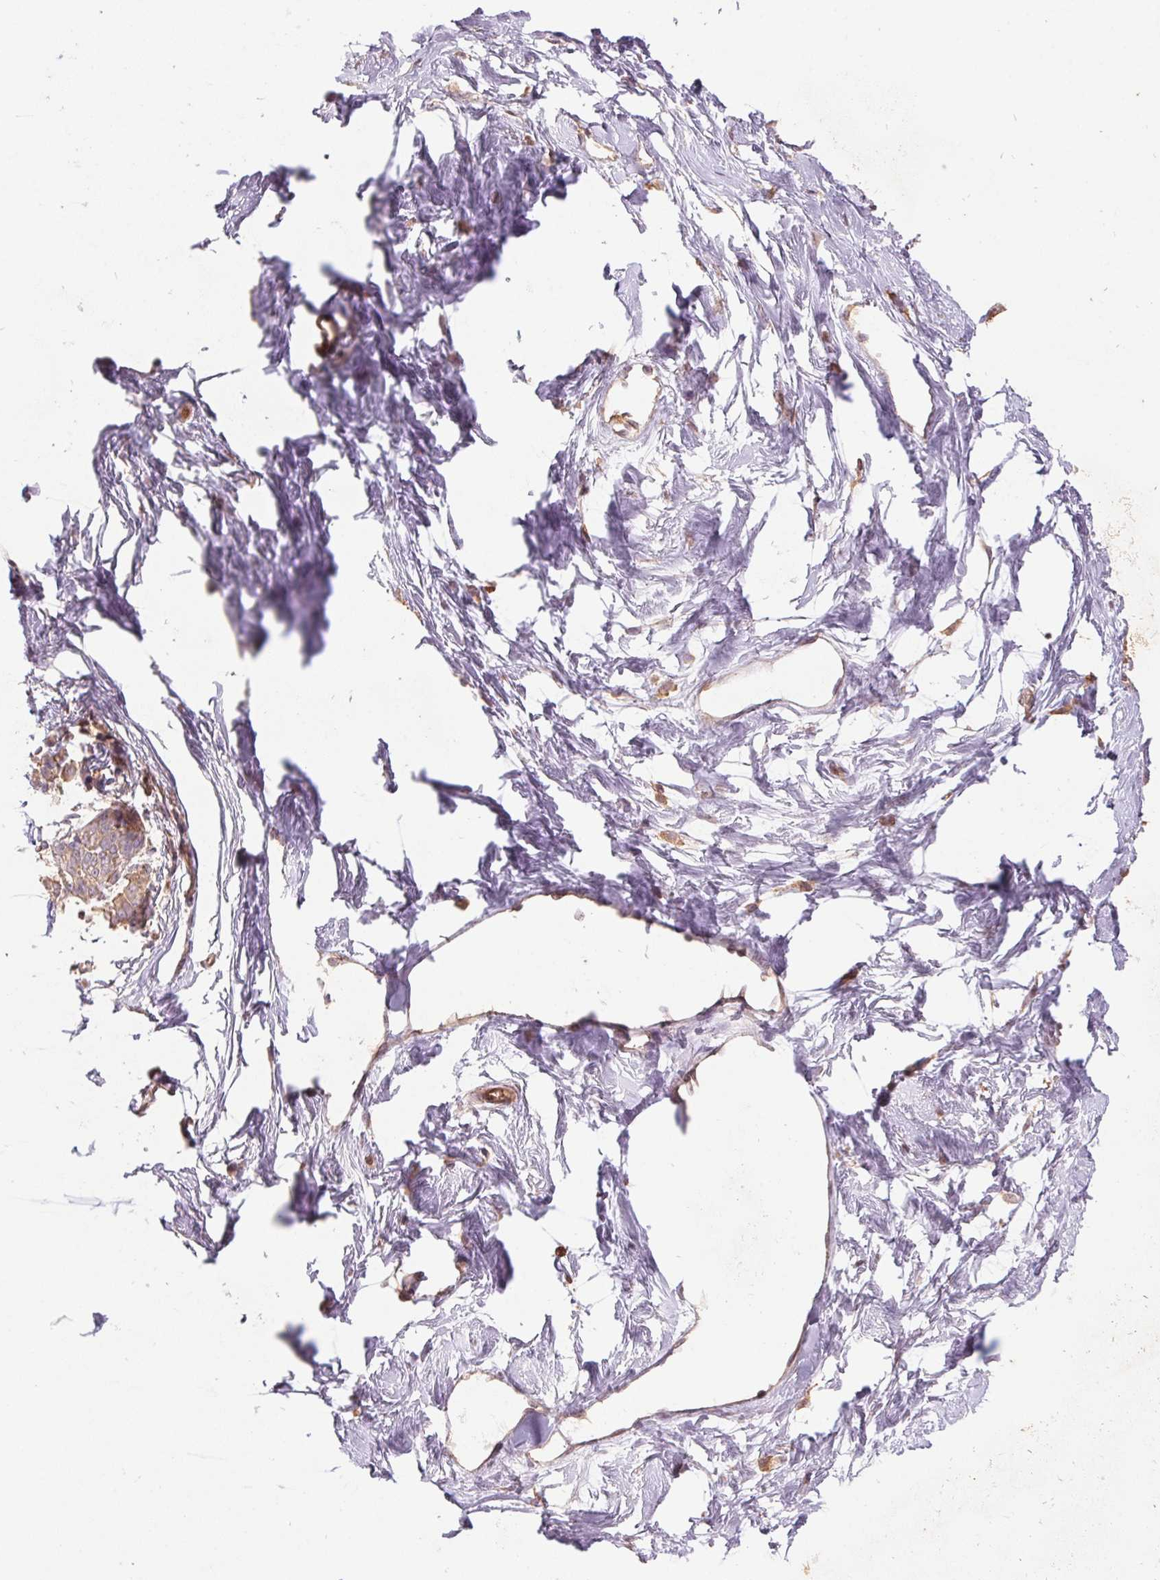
{"staining": {"intensity": "weak", "quantity": "<25%", "location": "cytoplasmic/membranous"}, "tissue": "breast", "cell_type": "Adipocytes", "image_type": "normal", "snomed": [{"axis": "morphology", "description": "Normal tissue, NOS"}, {"axis": "topography", "description": "Breast"}], "caption": "This is an IHC photomicrograph of unremarkable human breast. There is no staining in adipocytes.", "gene": "TUBA1A", "patient": {"sex": "female", "age": 45}}